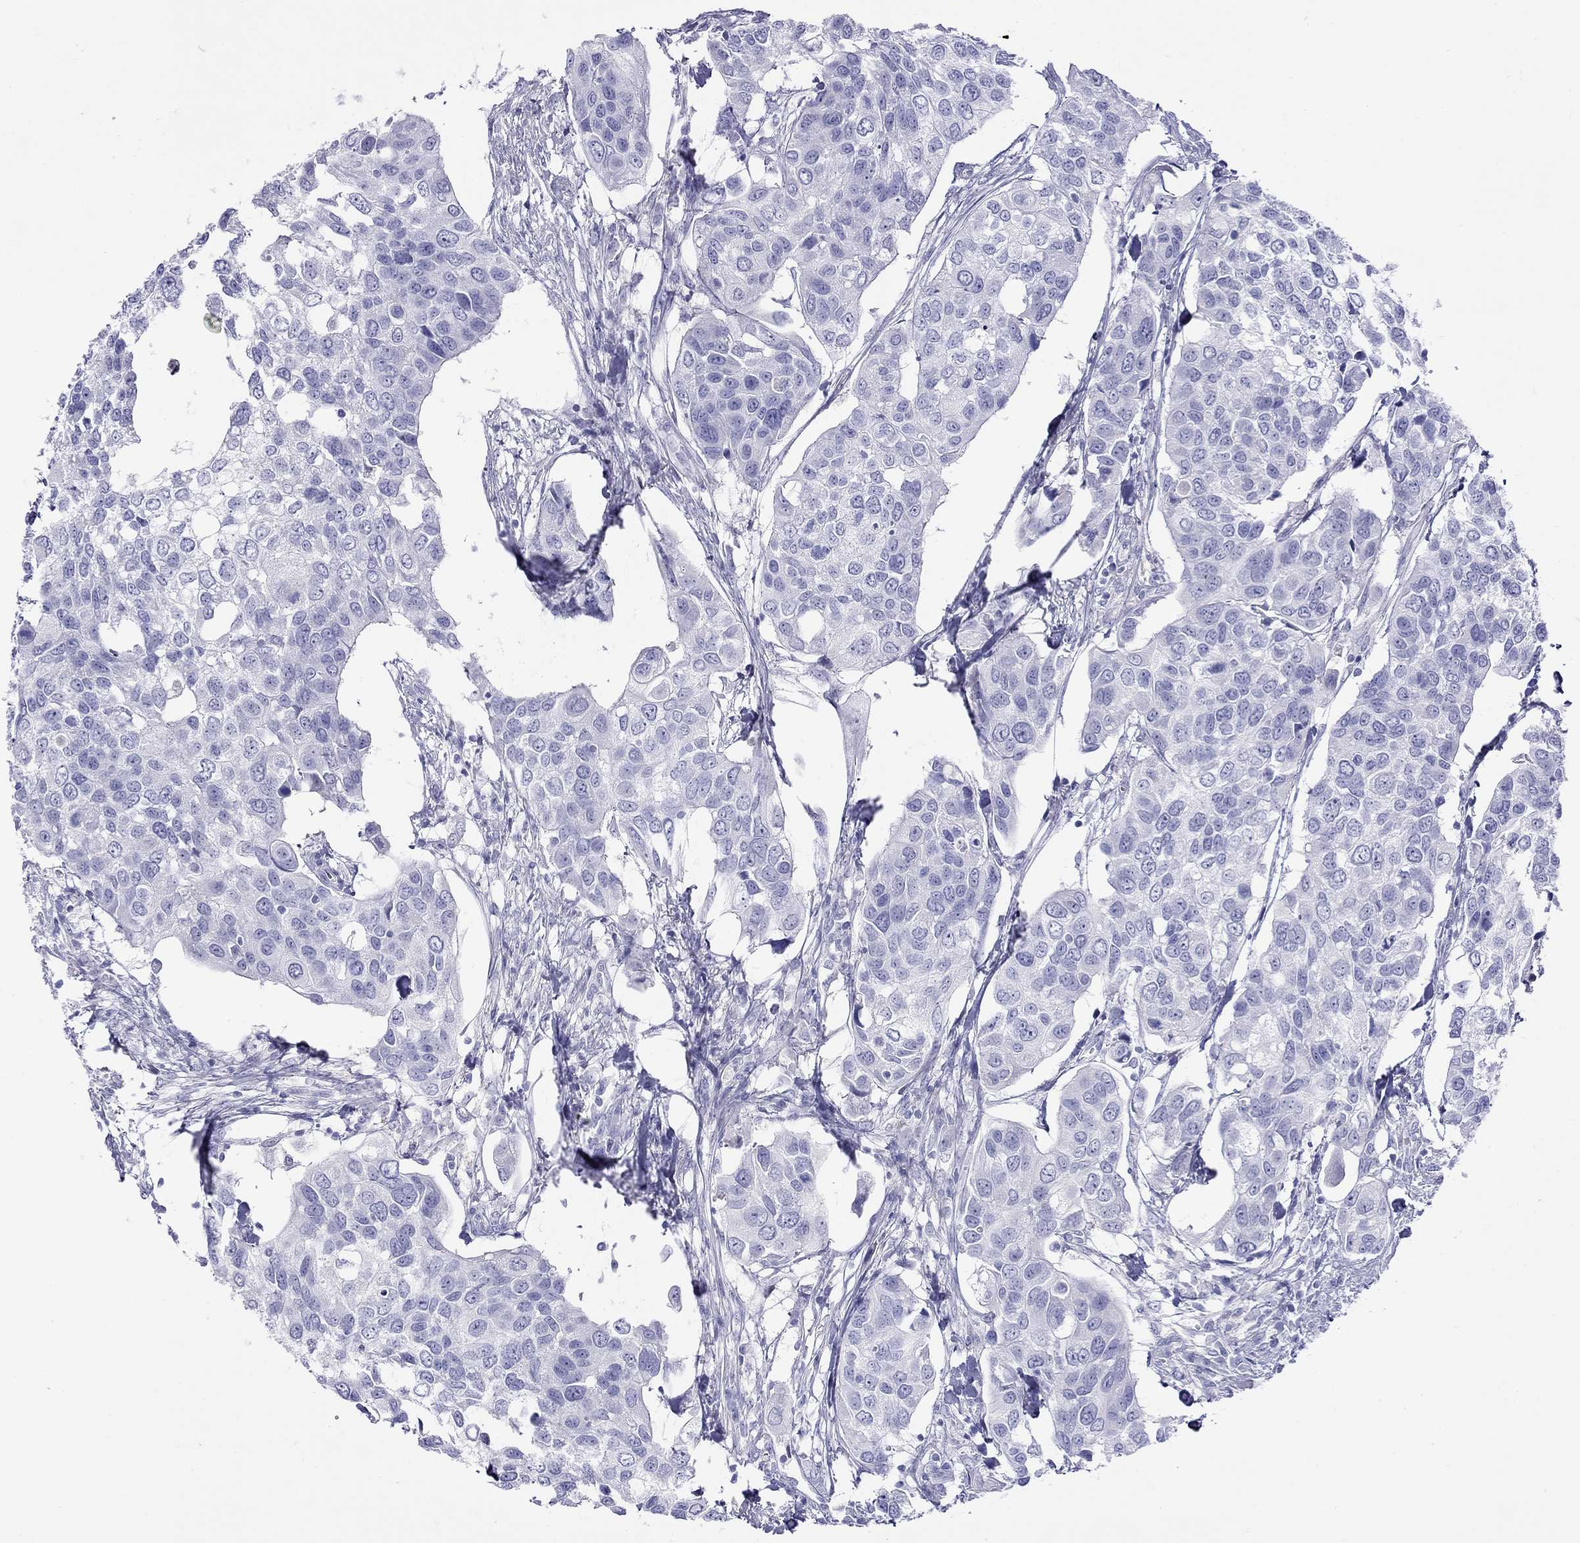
{"staining": {"intensity": "negative", "quantity": "none", "location": "none"}, "tissue": "urothelial cancer", "cell_type": "Tumor cells", "image_type": "cancer", "snomed": [{"axis": "morphology", "description": "Urothelial carcinoma, High grade"}, {"axis": "topography", "description": "Urinary bladder"}], "caption": "High-grade urothelial carcinoma was stained to show a protein in brown. There is no significant staining in tumor cells.", "gene": "SLC30A8", "patient": {"sex": "male", "age": 60}}